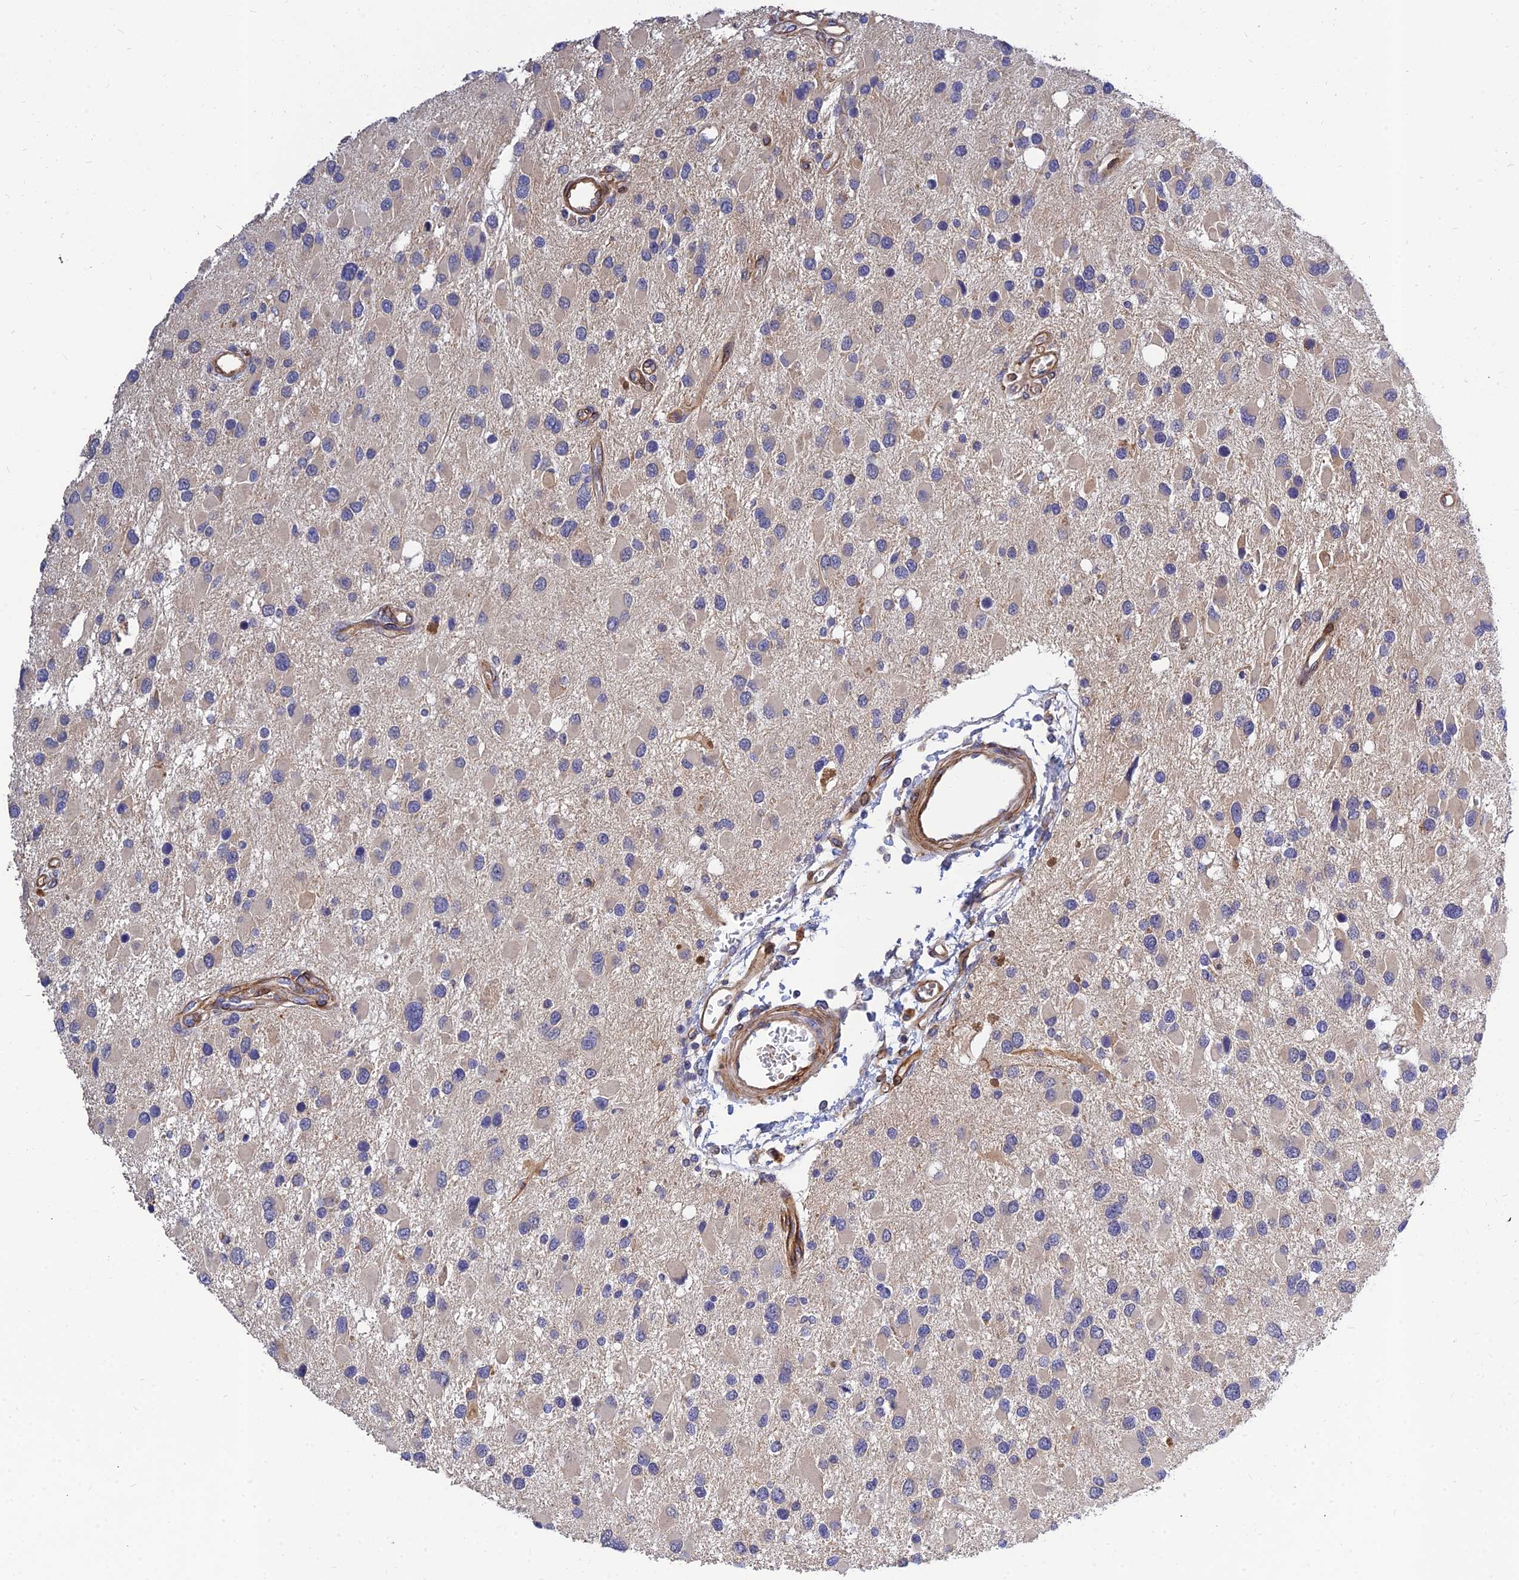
{"staining": {"intensity": "negative", "quantity": "none", "location": "none"}, "tissue": "glioma", "cell_type": "Tumor cells", "image_type": "cancer", "snomed": [{"axis": "morphology", "description": "Glioma, malignant, High grade"}, {"axis": "topography", "description": "Brain"}], "caption": "An immunohistochemistry (IHC) histopathology image of malignant glioma (high-grade) is shown. There is no staining in tumor cells of malignant glioma (high-grade).", "gene": "MRPL35", "patient": {"sex": "male", "age": 53}}